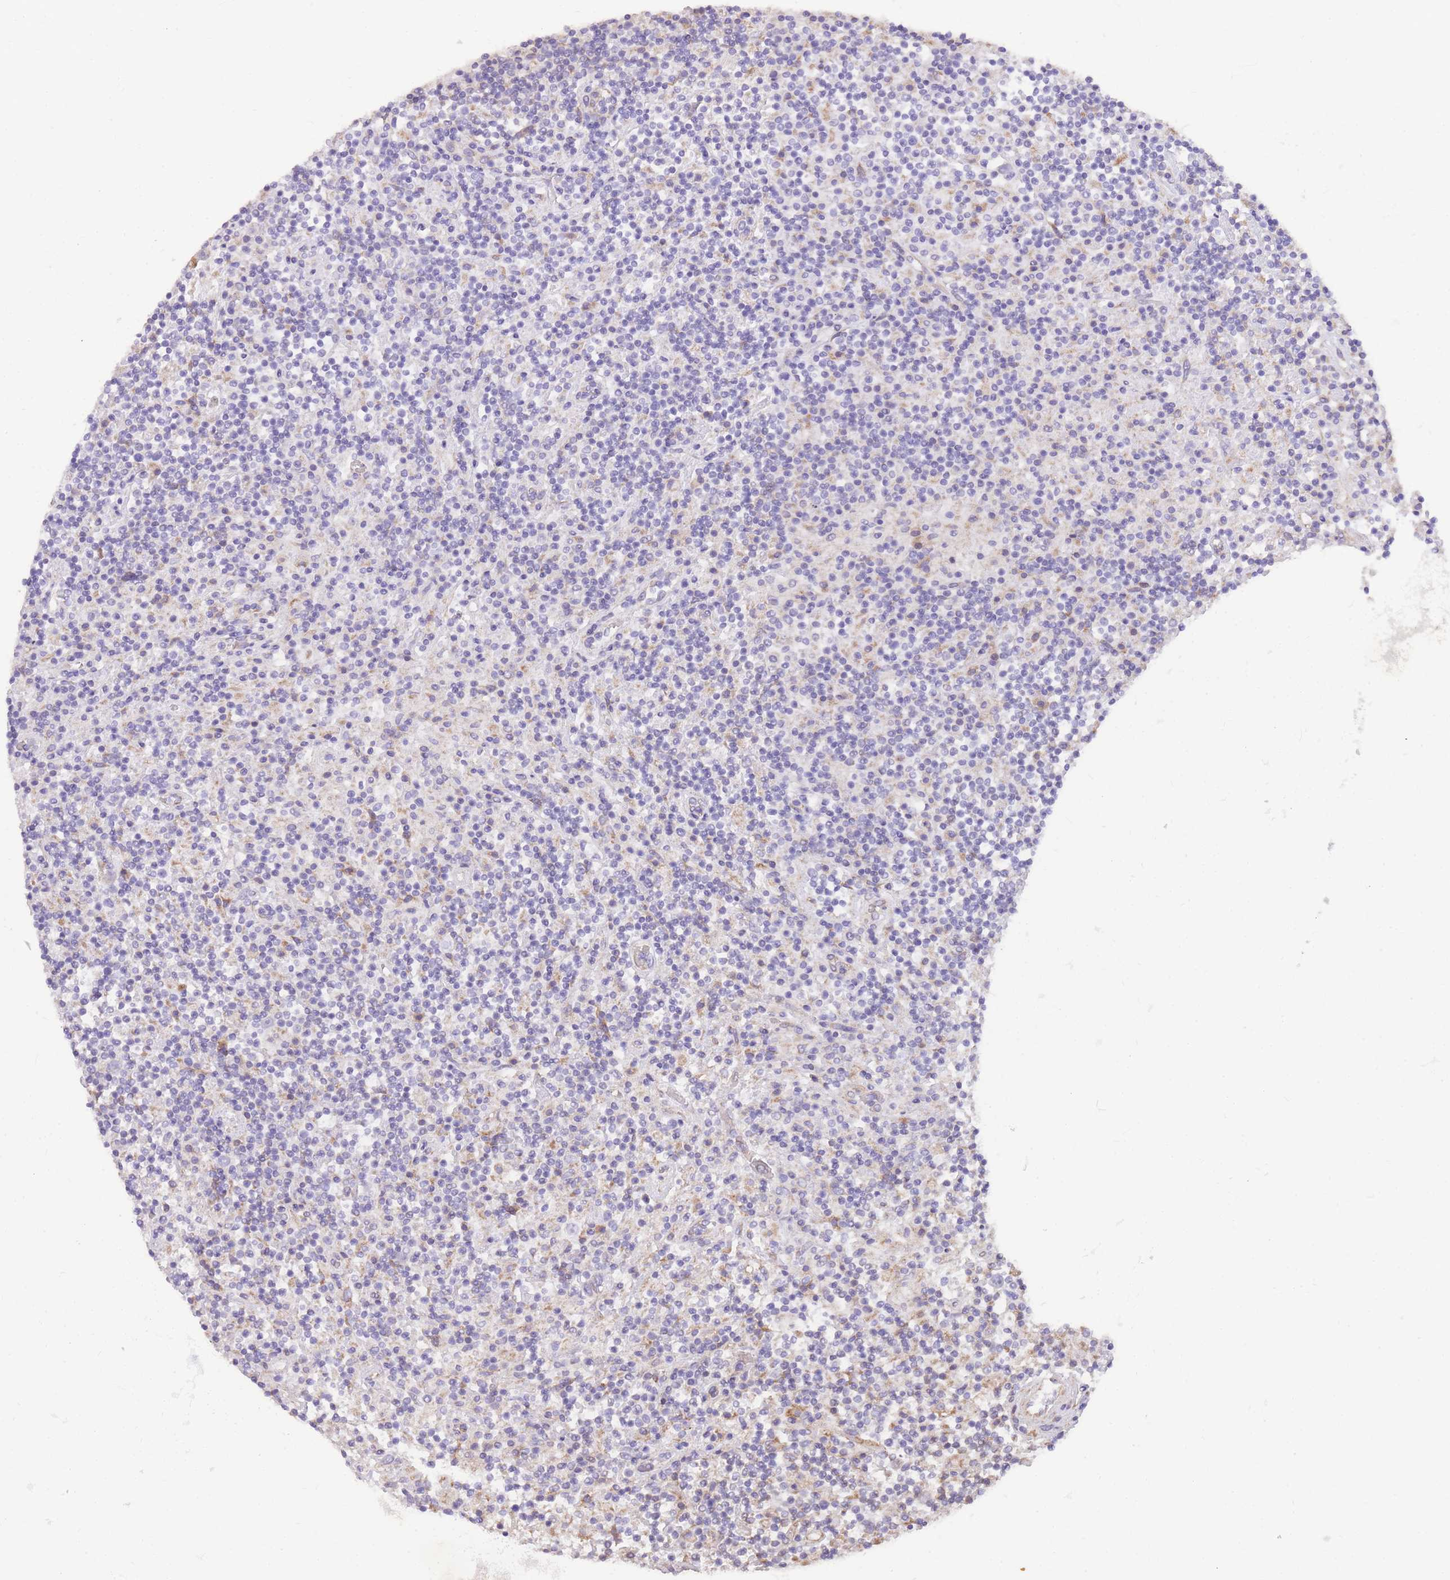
{"staining": {"intensity": "negative", "quantity": "none", "location": "none"}, "tissue": "lymphoma", "cell_type": "Tumor cells", "image_type": "cancer", "snomed": [{"axis": "morphology", "description": "Hodgkin's disease, NOS"}, {"axis": "topography", "description": "Lymph node"}], "caption": "High power microscopy photomicrograph of an immunohistochemistry (IHC) micrograph of lymphoma, revealing no significant staining in tumor cells.", "gene": "TOPAZ1", "patient": {"sex": "male", "age": 70}}